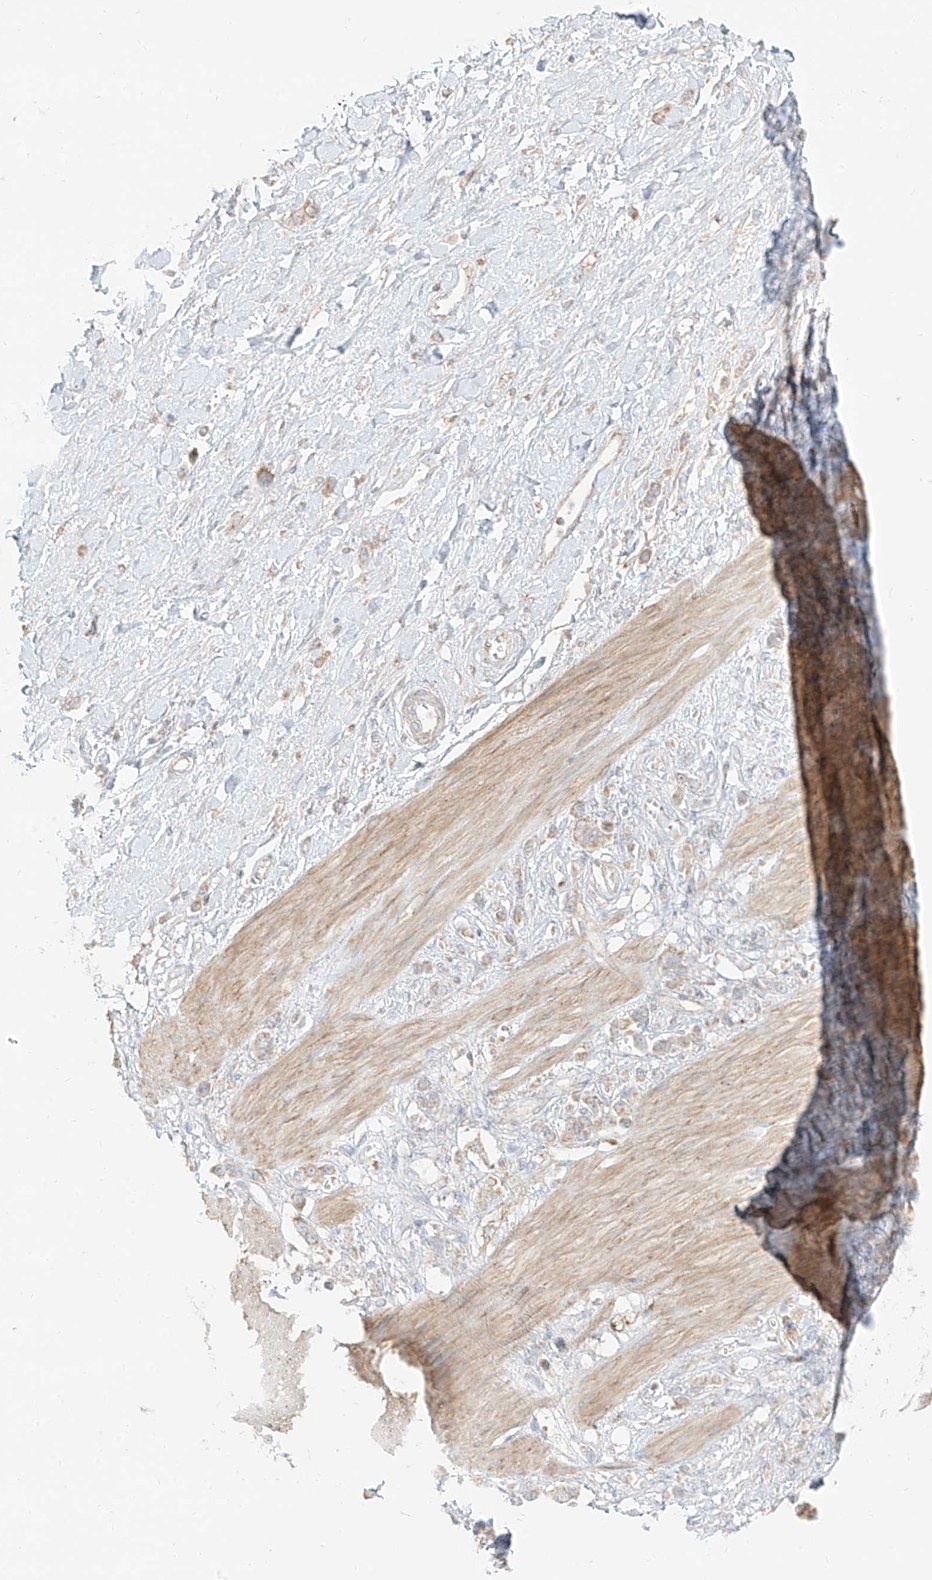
{"staining": {"intensity": "weak", "quantity": "<25%", "location": "cytoplasmic/membranous"}, "tissue": "stomach cancer", "cell_type": "Tumor cells", "image_type": "cancer", "snomed": [{"axis": "morphology", "description": "Normal tissue, NOS"}, {"axis": "morphology", "description": "Adenocarcinoma, NOS"}, {"axis": "topography", "description": "Stomach, upper"}, {"axis": "topography", "description": "Stomach"}], "caption": "IHC photomicrograph of human stomach cancer stained for a protein (brown), which demonstrates no staining in tumor cells.", "gene": "ZIM3", "patient": {"sex": "female", "age": 65}}